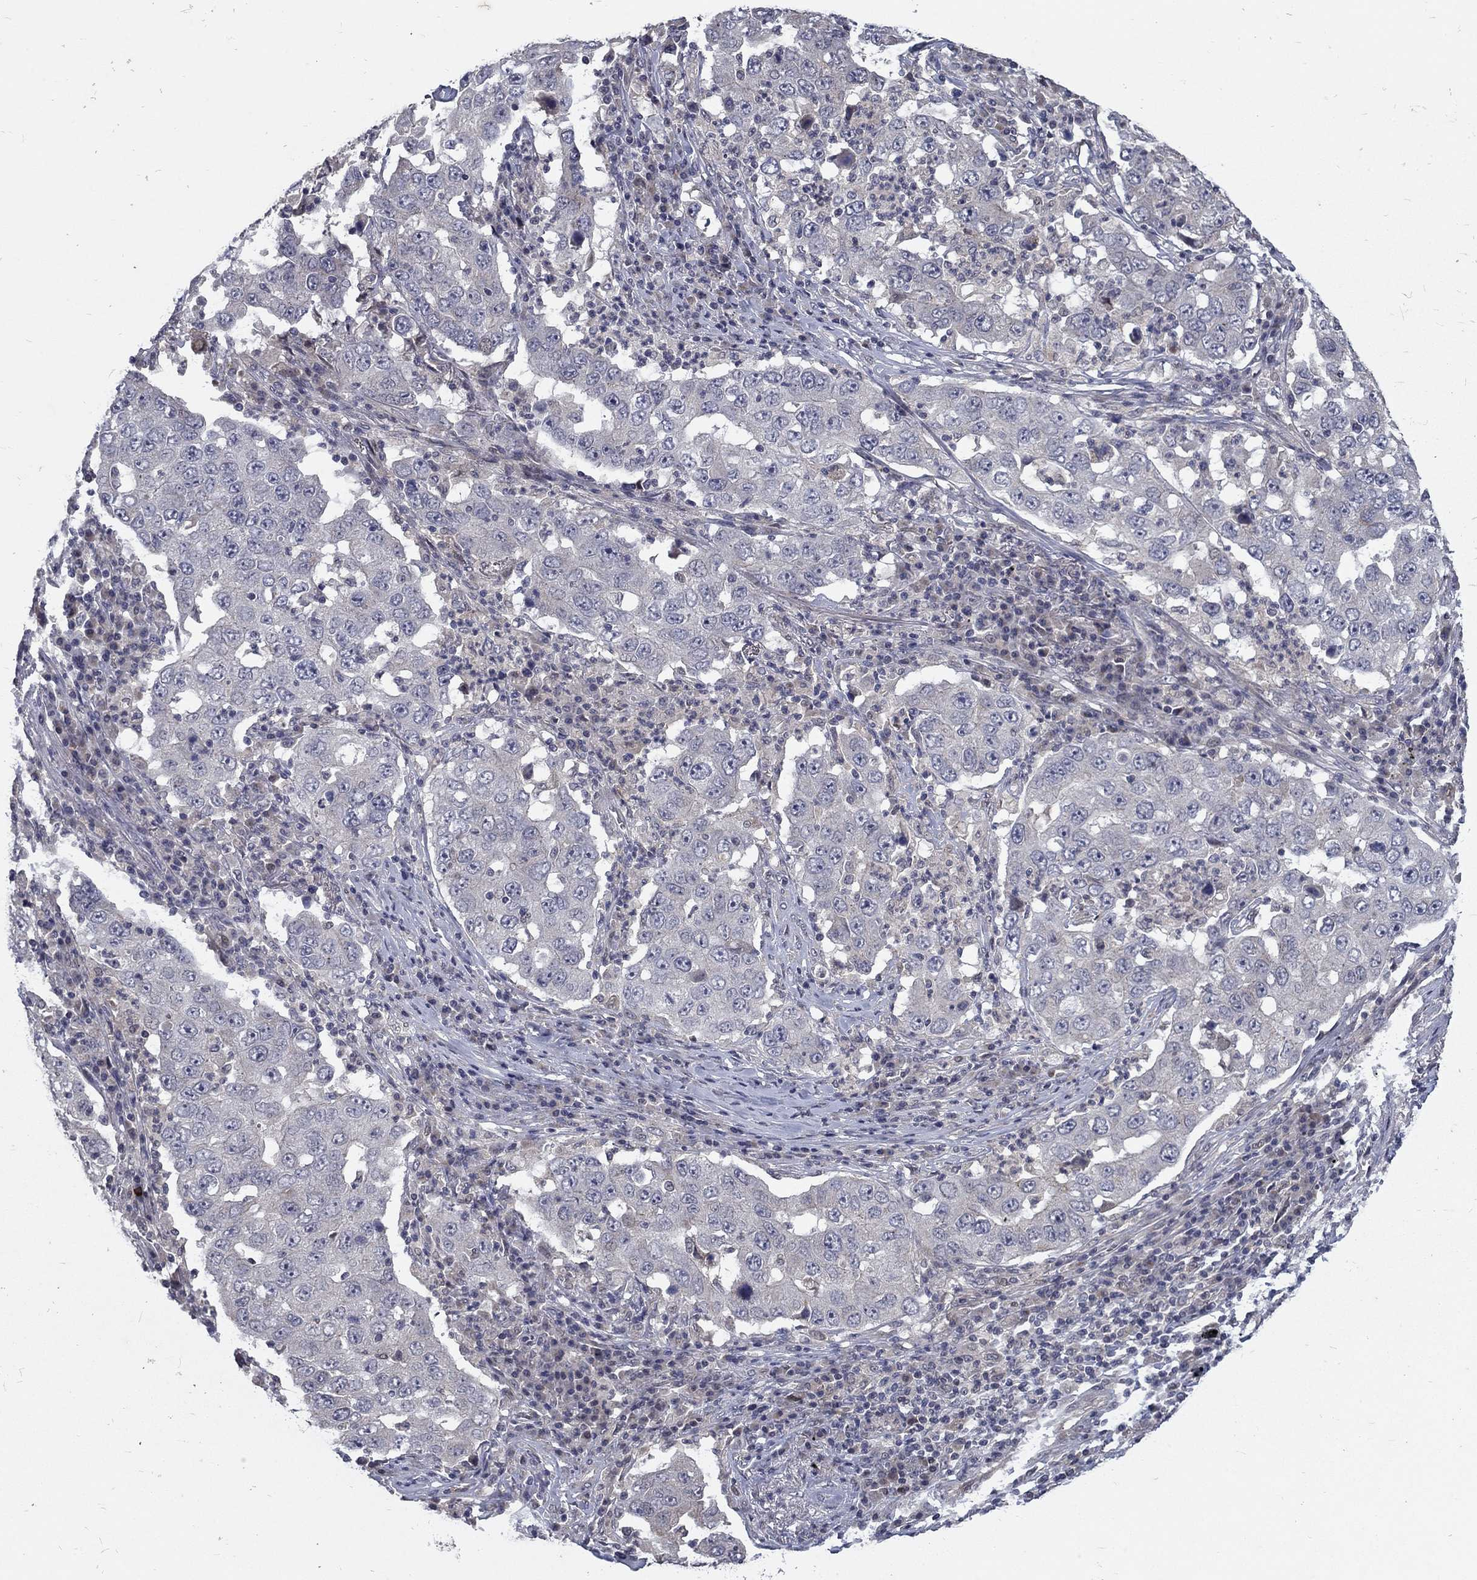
{"staining": {"intensity": "negative", "quantity": "none", "location": "none"}, "tissue": "lung cancer", "cell_type": "Tumor cells", "image_type": "cancer", "snomed": [{"axis": "morphology", "description": "Adenocarcinoma, NOS"}, {"axis": "topography", "description": "Lung"}], "caption": "Image shows no protein staining in tumor cells of lung cancer (adenocarcinoma) tissue.", "gene": "FAM3B", "patient": {"sex": "male", "age": 73}}